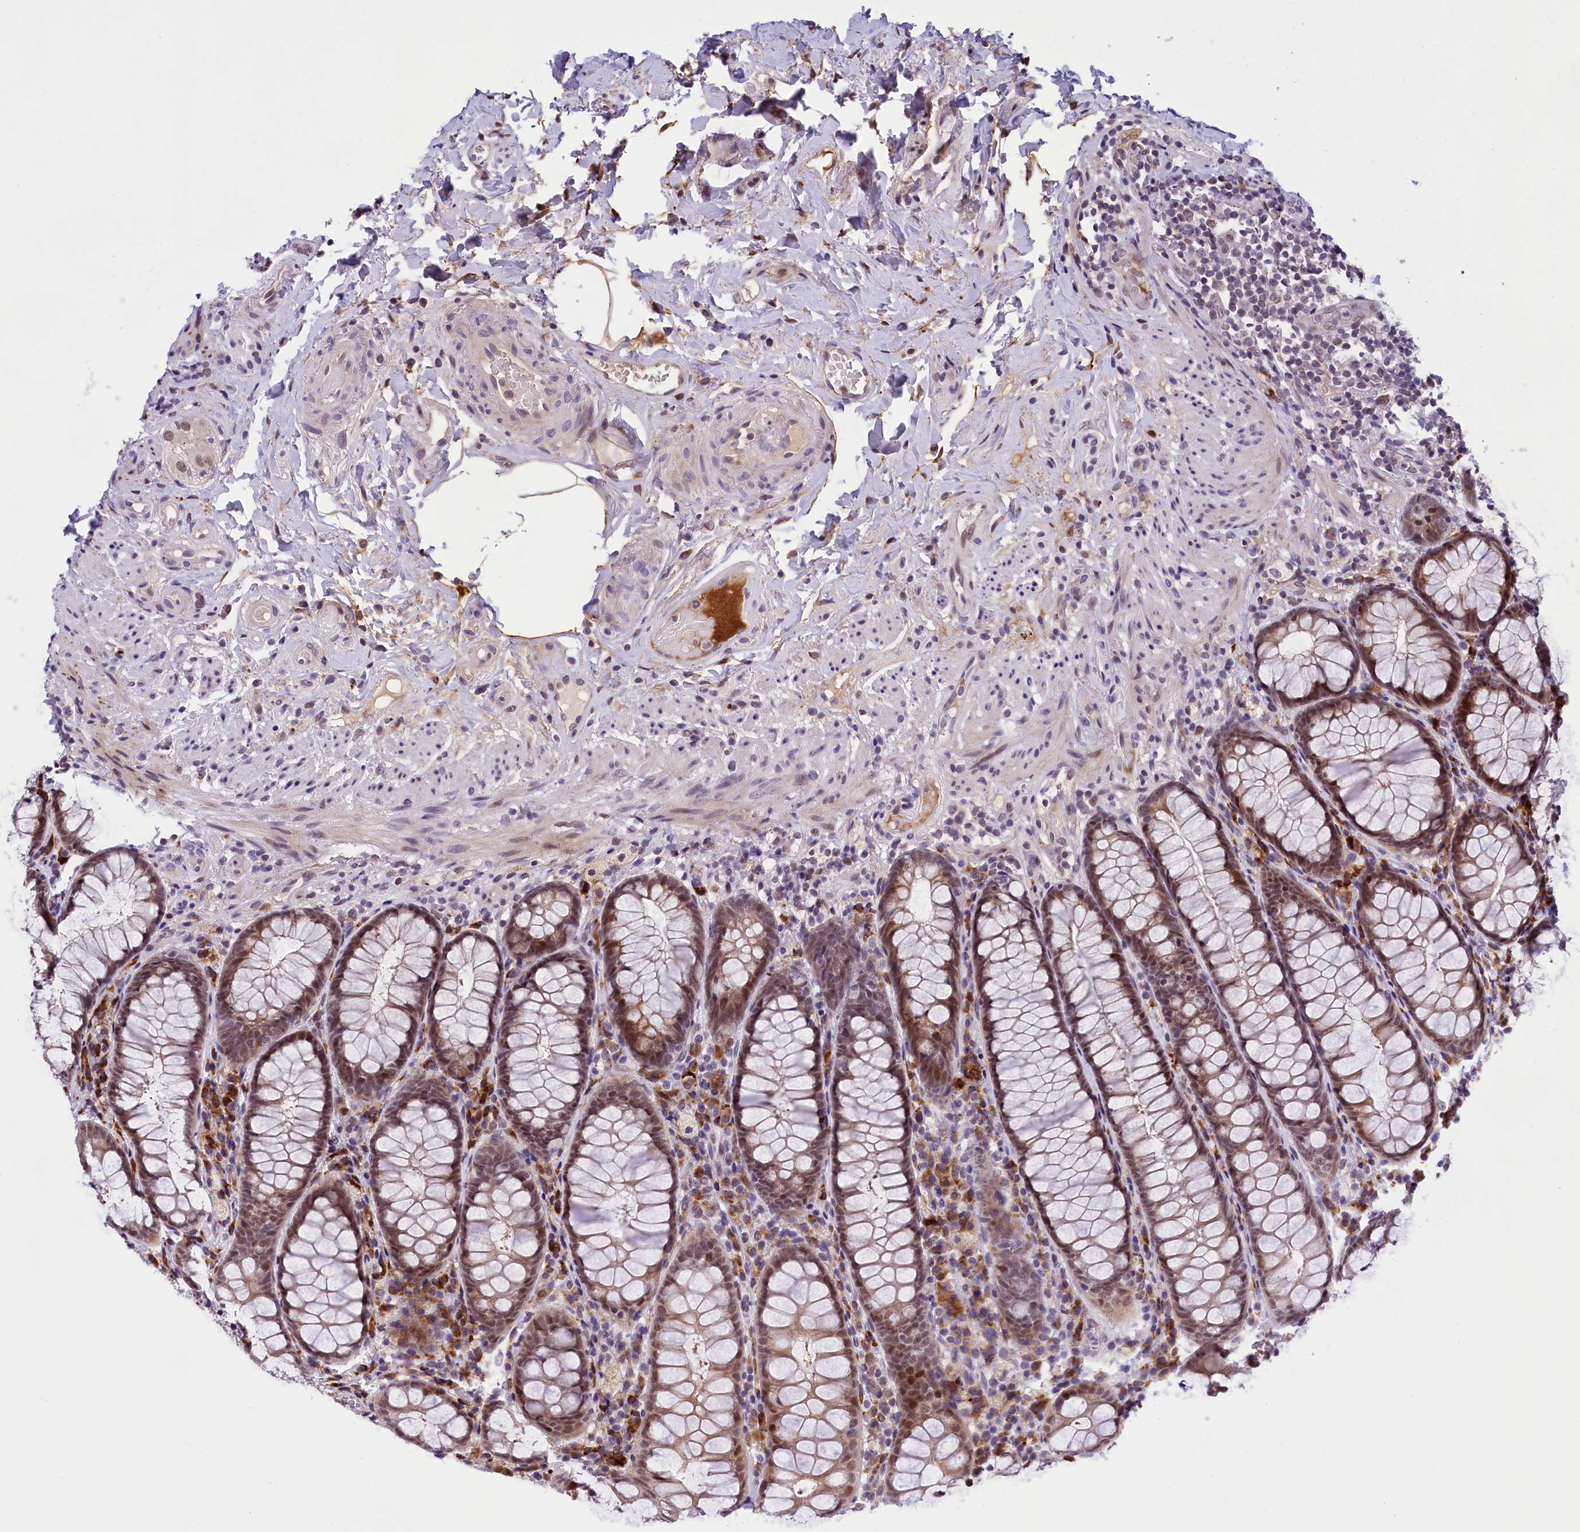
{"staining": {"intensity": "moderate", "quantity": ">75%", "location": "cytoplasmic/membranous,nuclear"}, "tissue": "rectum", "cell_type": "Glandular cells", "image_type": "normal", "snomed": [{"axis": "morphology", "description": "Normal tissue, NOS"}, {"axis": "topography", "description": "Rectum"}], "caption": "The immunohistochemical stain shows moderate cytoplasmic/membranous,nuclear staining in glandular cells of benign rectum.", "gene": "FBXO45", "patient": {"sex": "male", "age": 83}}